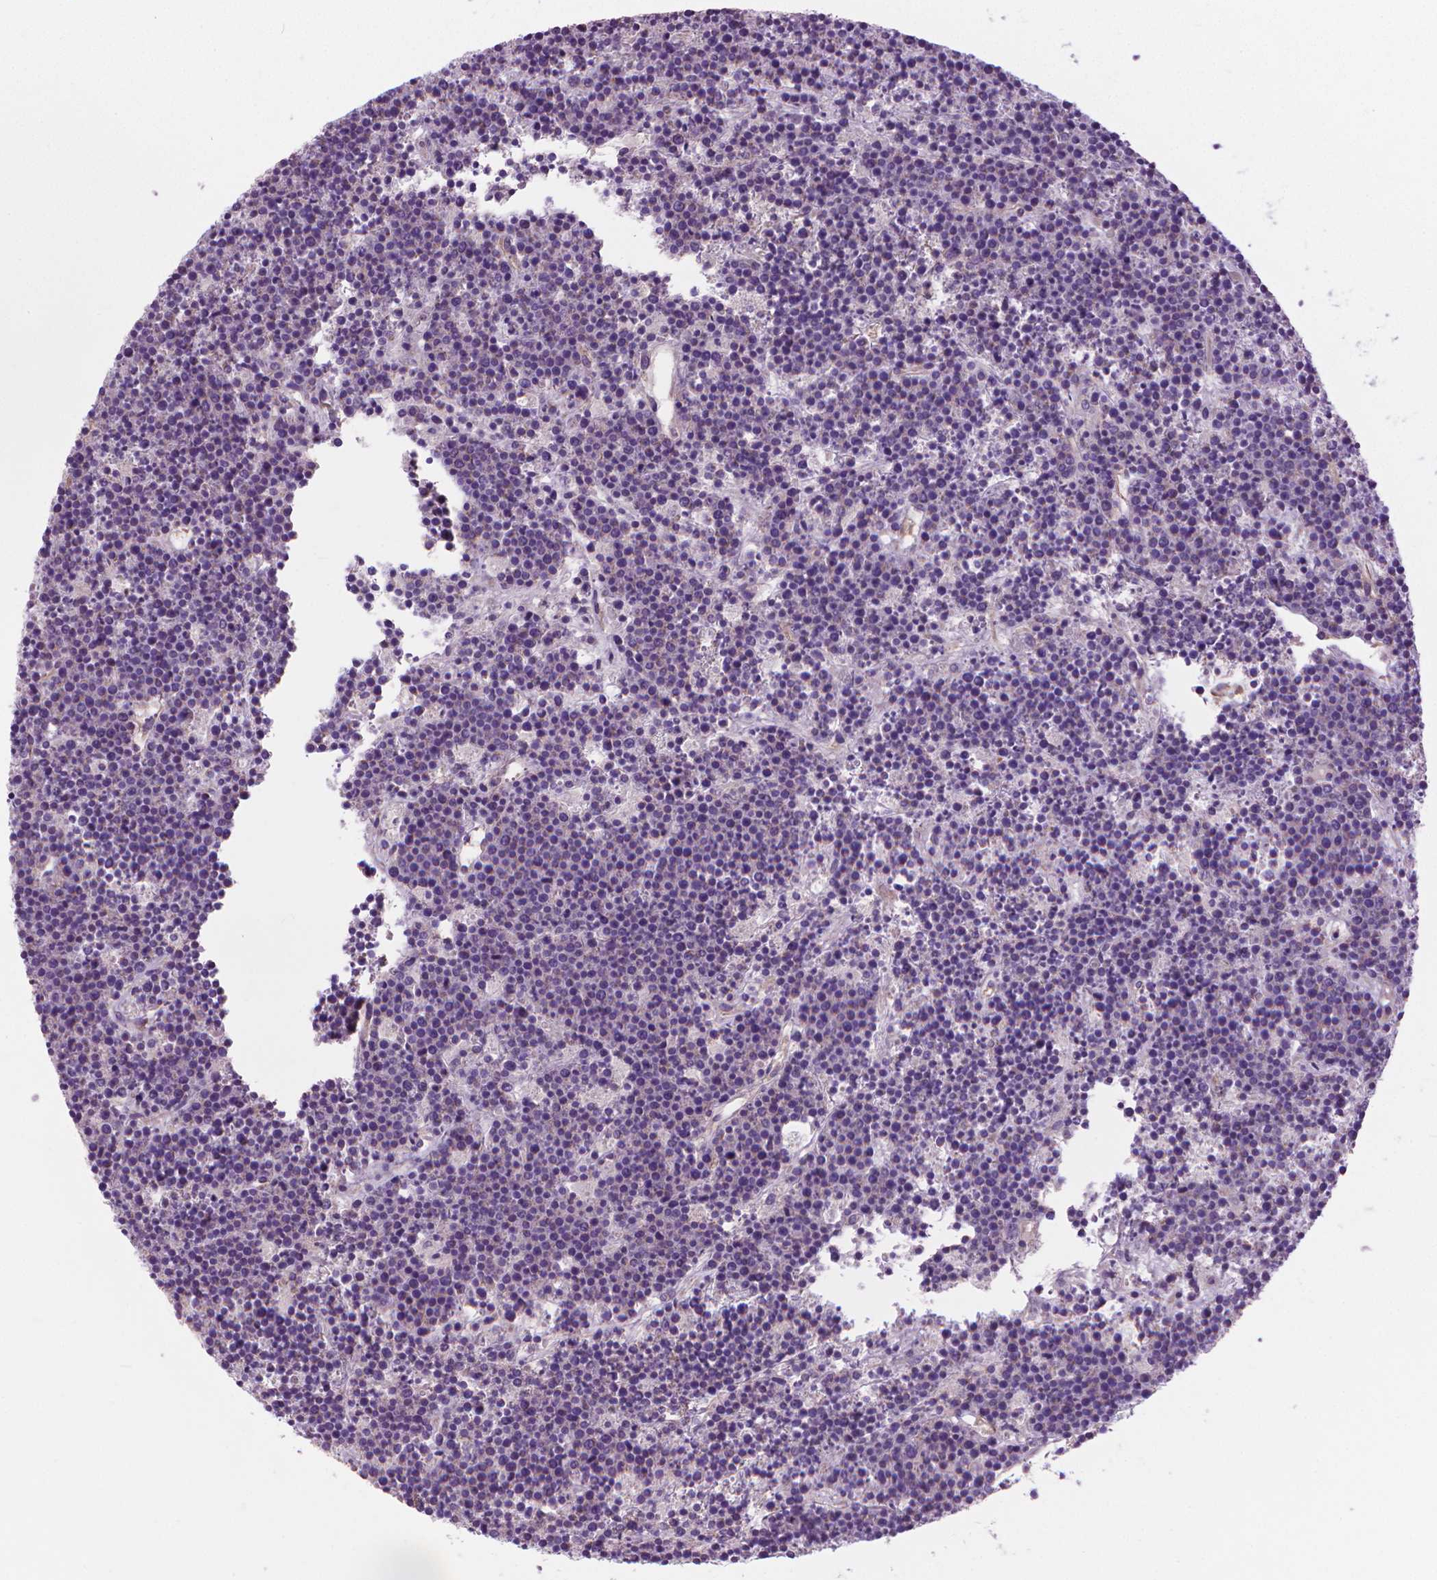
{"staining": {"intensity": "negative", "quantity": "none", "location": "none"}, "tissue": "lymphoma", "cell_type": "Tumor cells", "image_type": "cancer", "snomed": [{"axis": "morphology", "description": "Malignant lymphoma, non-Hodgkin's type, High grade"}, {"axis": "topography", "description": "Ovary"}], "caption": "Immunohistochemistry (IHC) of lymphoma exhibits no expression in tumor cells.", "gene": "RIIAD1", "patient": {"sex": "female", "age": 56}}